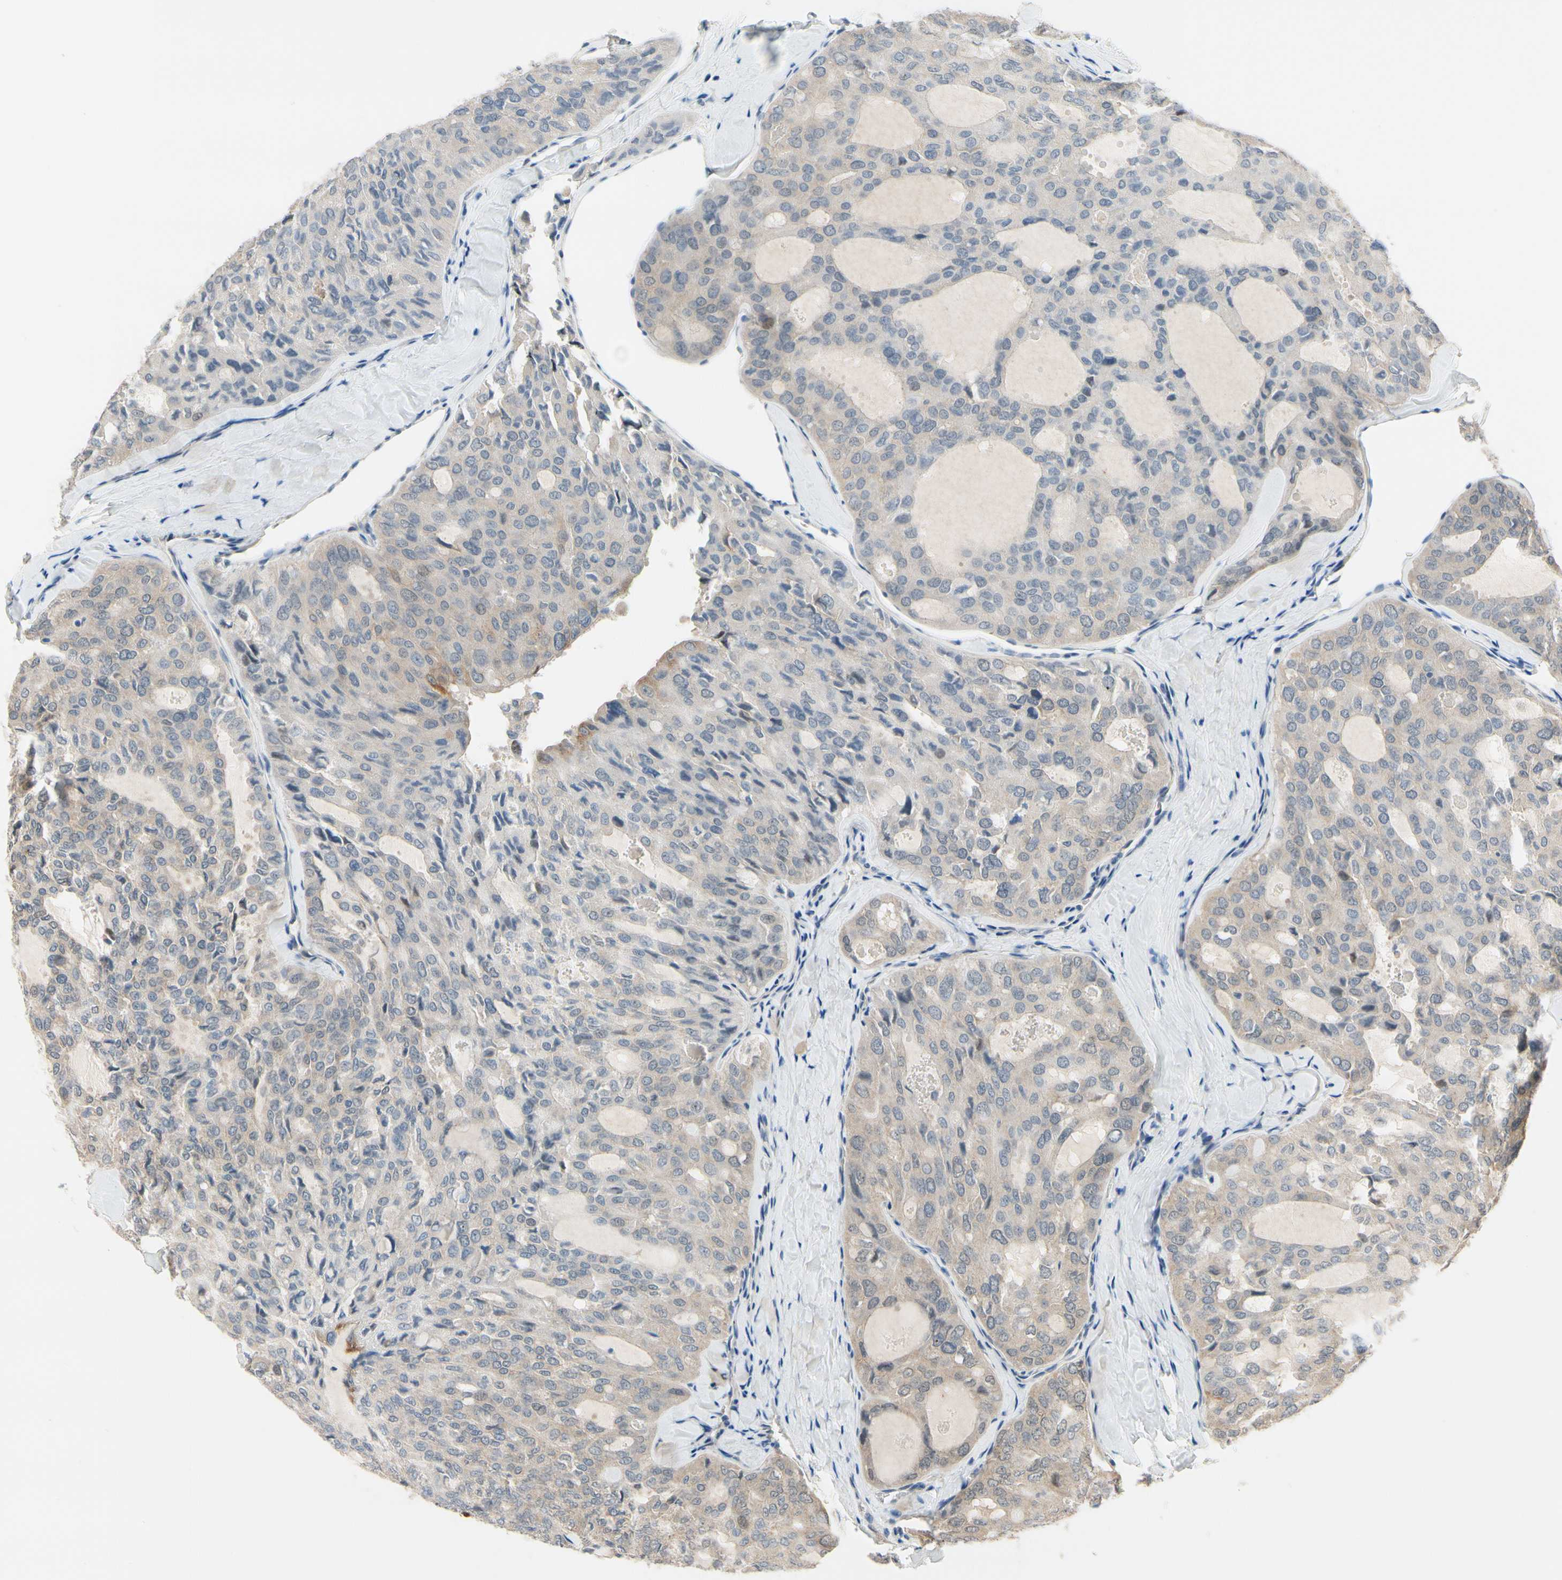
{"staining": {"intensity": "weak", "quantity": ">75%", "location": "cytoplasmic/membranous"}, "tissue": "thyroid cancer", "cell_type": "Tumor cells", "image_type": "cancer", "snomed": [{"axis": "morphology", "description": "Follicular adenoma carcinoma, NOS"}, {"axis": "topography", "description": "Thyroid gland"}], "caption": "Tumor cells exhibit low levels of weak cytoplasmic/membranous positivity in approximately >75% of cells in human thyroid cancer.", "gene": "SLC27A6", "patient": {"sex": "male", "age": 75}}